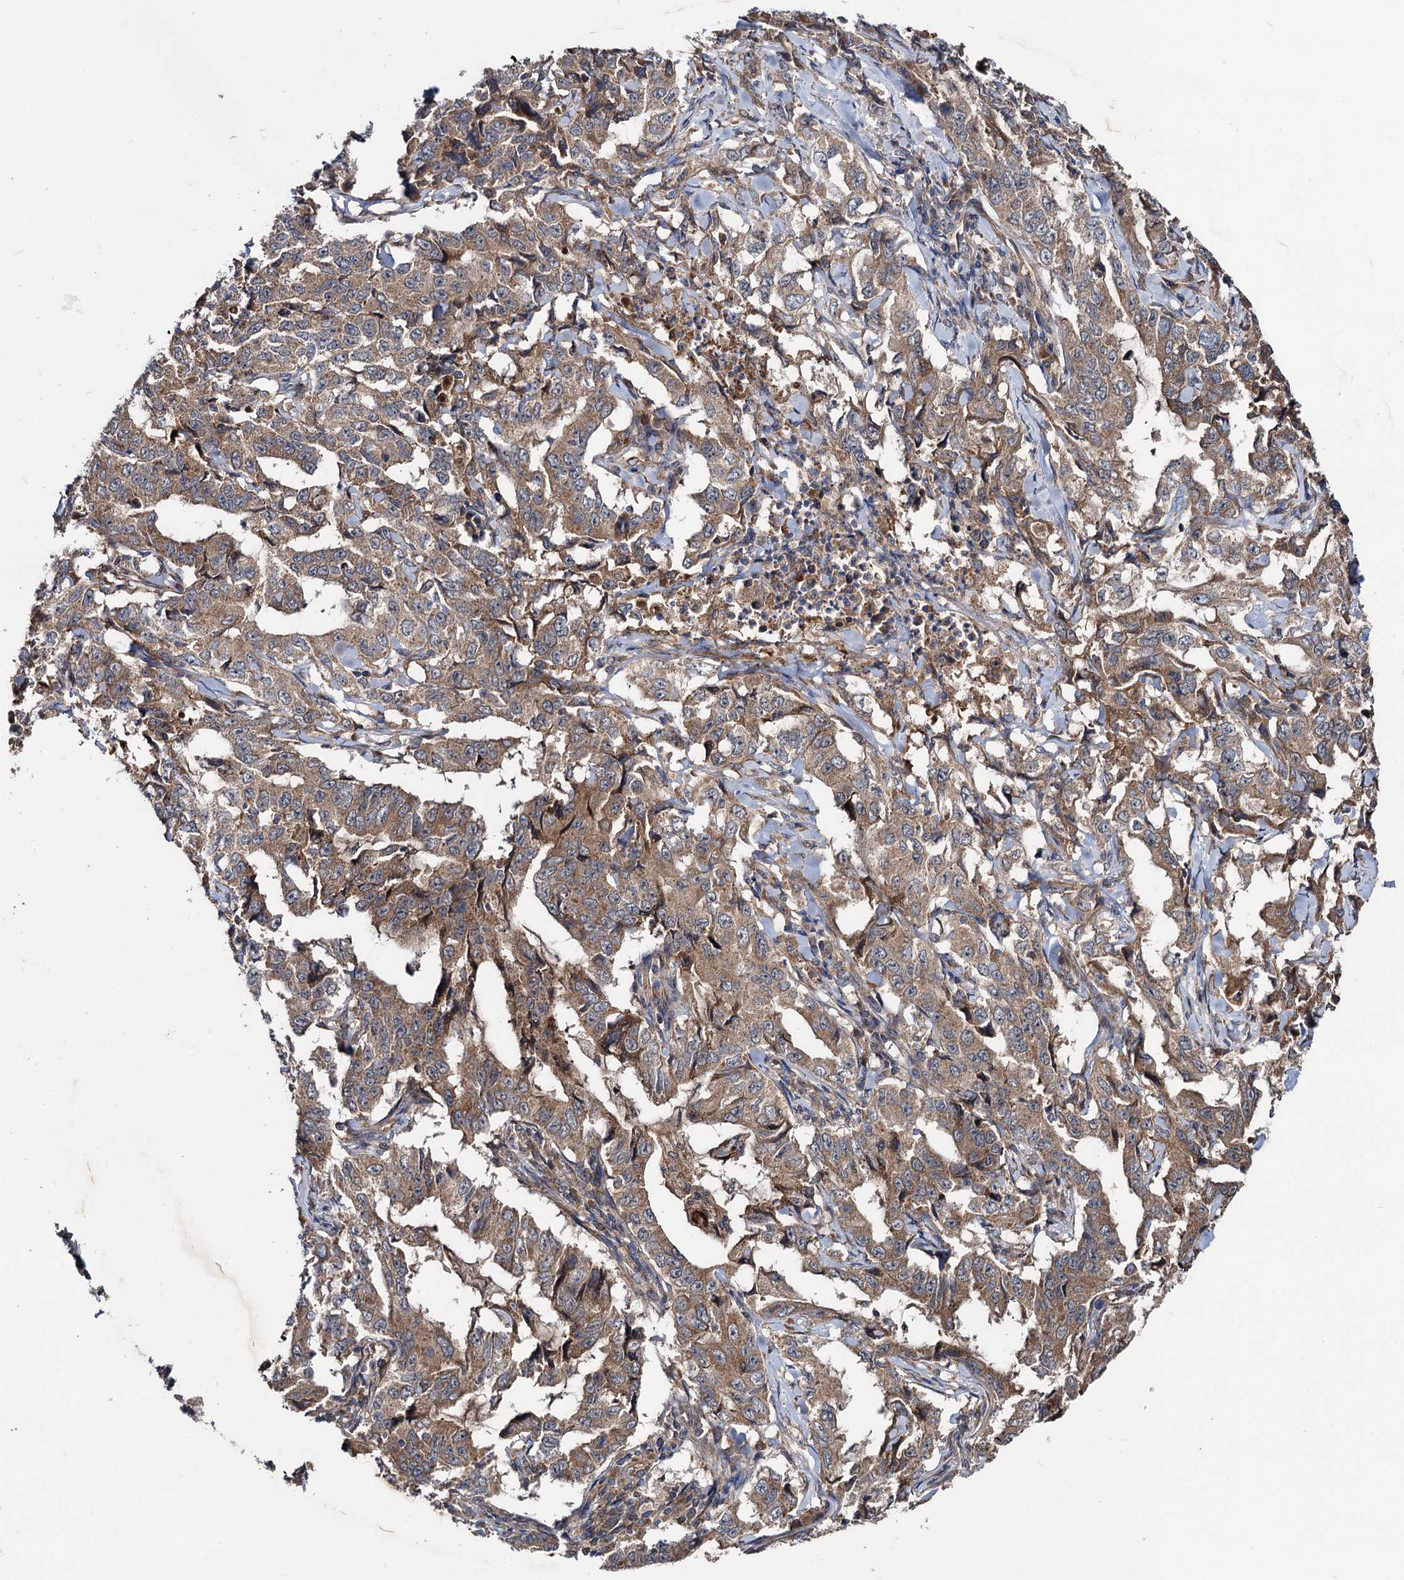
{"staining": {"intensity": "moderate", "quantity": ">75%", "location": "cytoplasmic/membranous"}, "tissue": "lung cancer", "cell_type": "Tumor cells", "image_type": "cancer", "snomed": [{"axis": "morphology", "description": "Adenocarcinoma, NOS"}, {"axis": "topography", "description": "Lung"}], "caption": "Immunohistochemical staining of lung adenocarcinoma displays moderate cytoplasmic/membranous protein expression in about >75% of tumor cells. (brown staining indicates protein expression, while blue staining denotes nuclei).", "gene": "TEX9", "patient": {"sex": "female", "age": 51}}